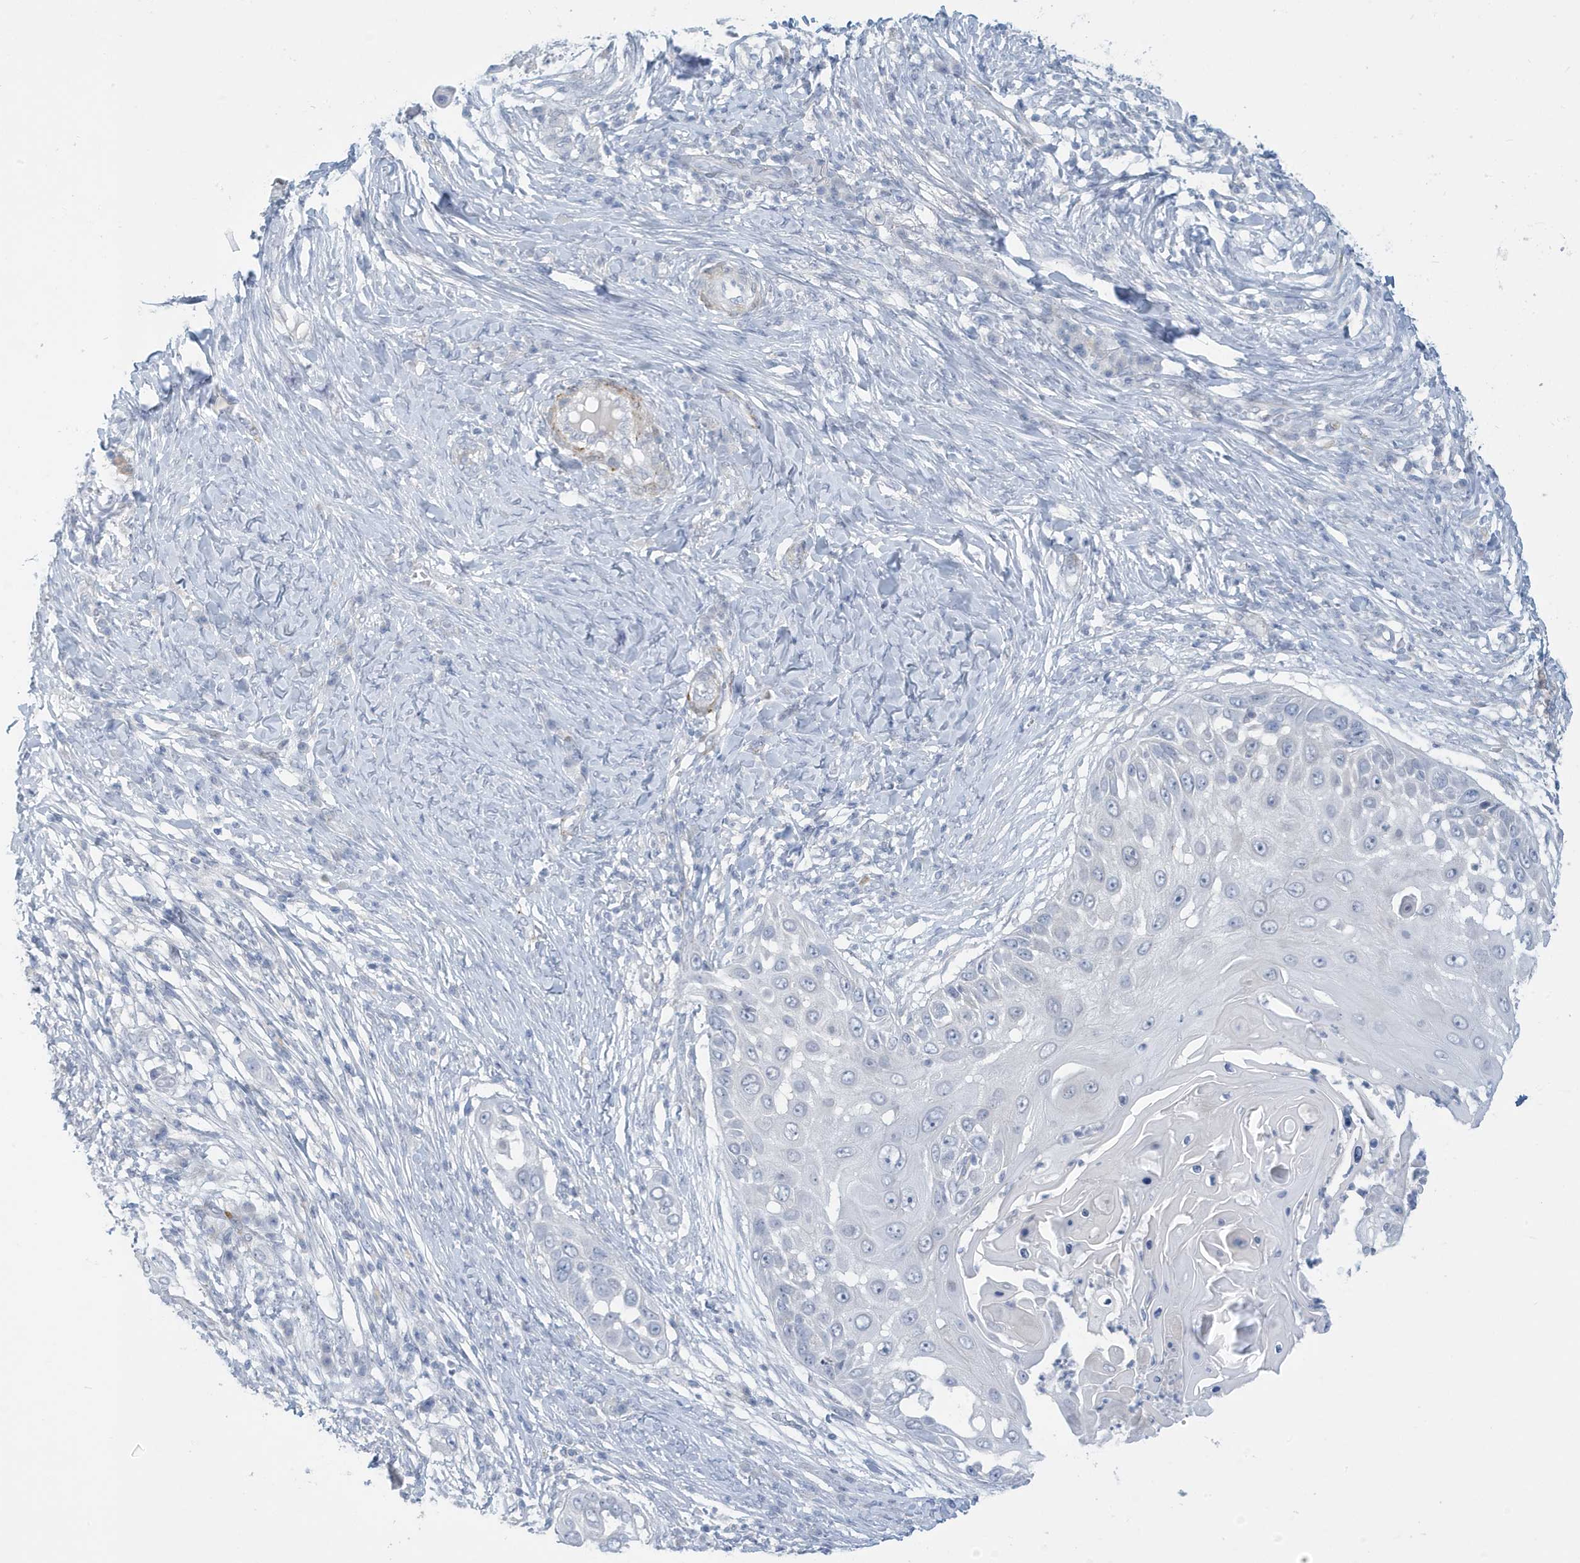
{"staining": {"intensity": "negative", "quantity": "none", "location": "none"}, "tissue": "skin cancer", "cell_type": "Tumor cells", "image_type": "cancer", "snomed": [{"axis": "morphology", "description": "Squamous cell carcinoma, NOS"}, {"axis": "topography", "description": "Skin"}], "caption": "A micrograph of skin cancer (squamous cell carcinoma) stained for a protein exhibits no brown staining in tumor cells.", "gene": "PERM1", "patient": {"sex": "female", "age": 44}}